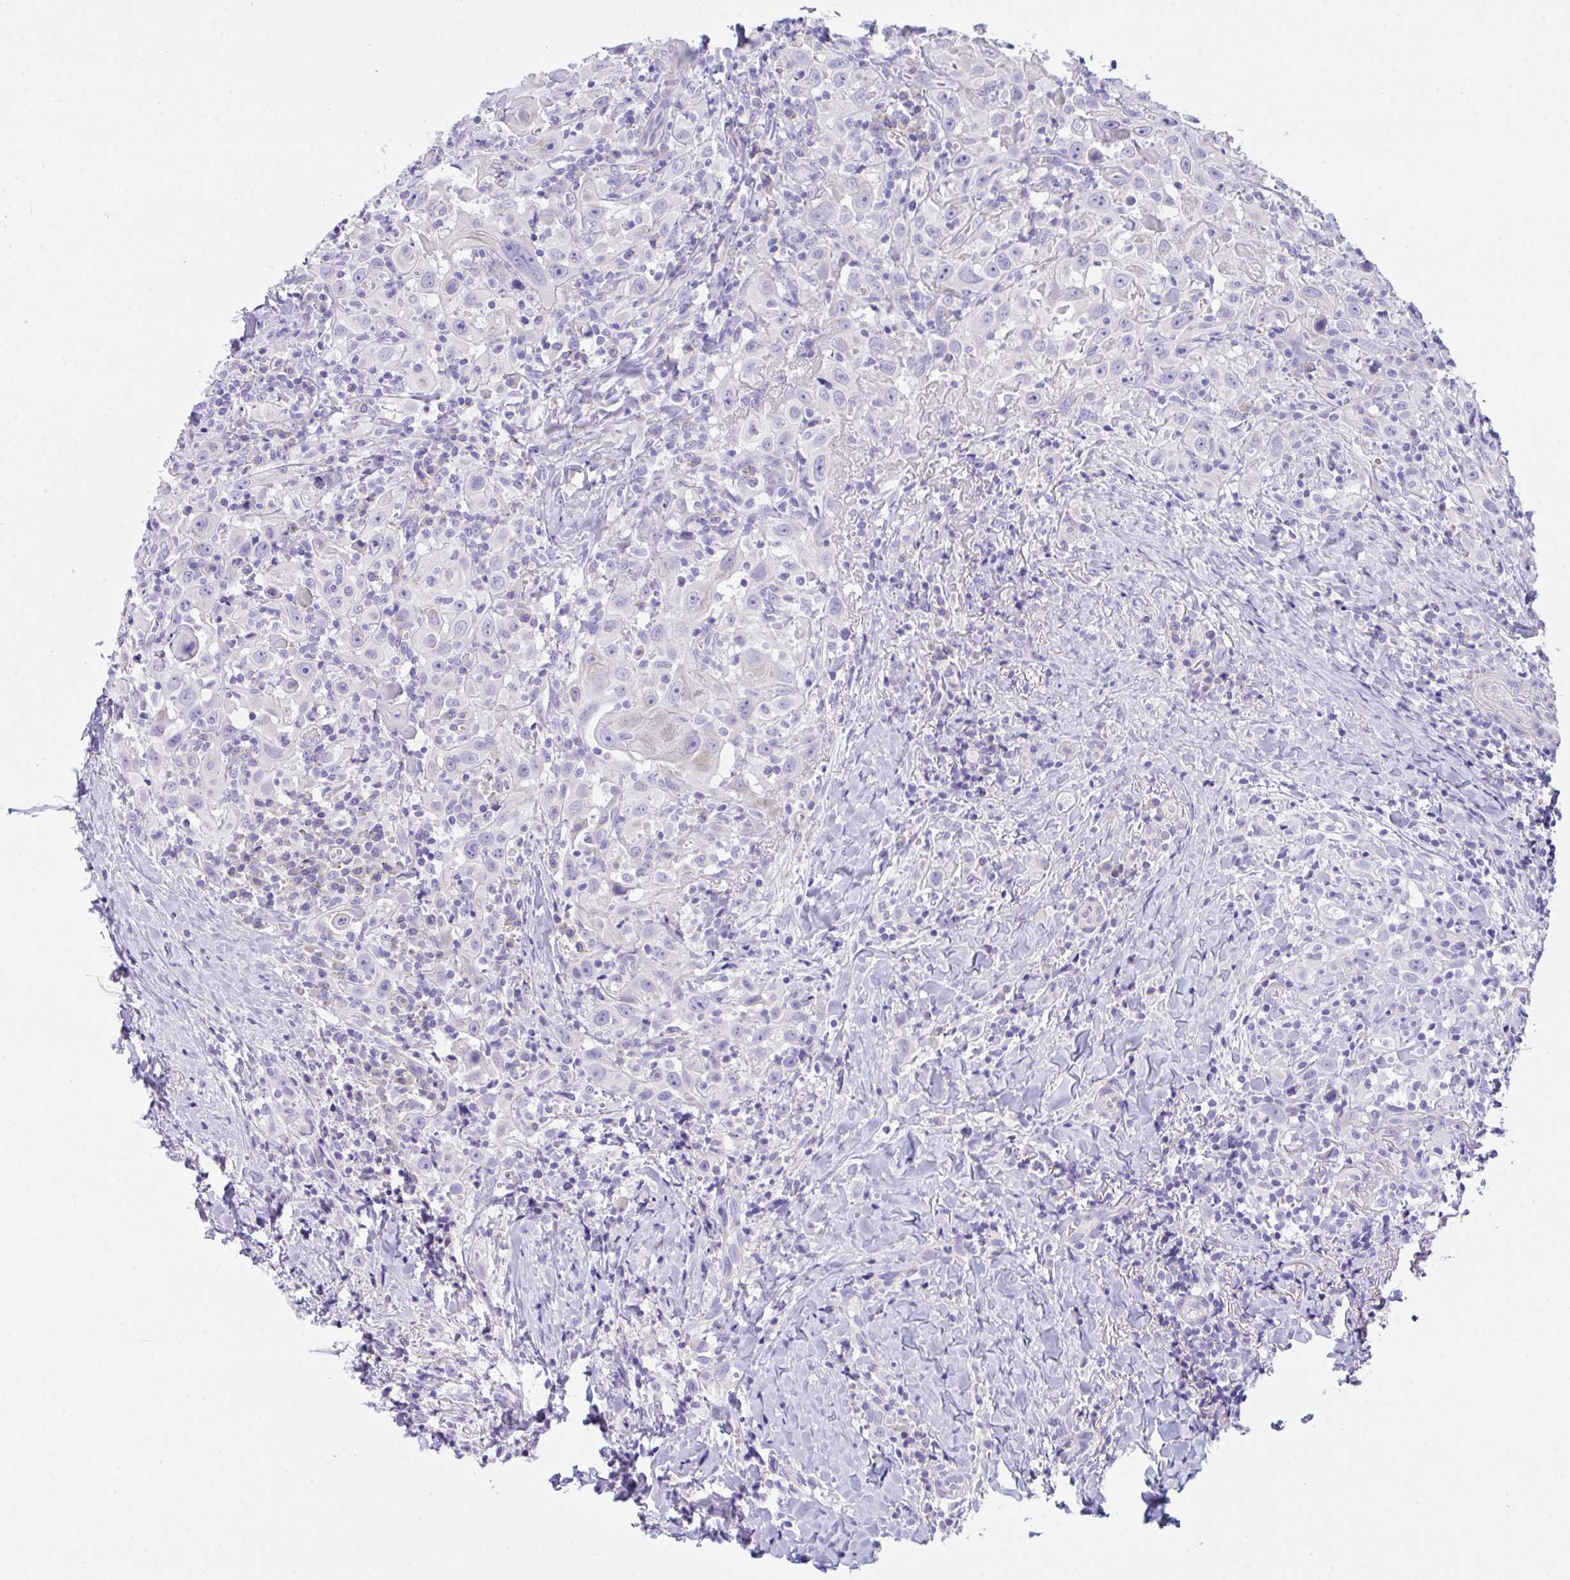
{"staining": {"intensity": "negative", "quantity": "none", "location": "none"}, "tissue": "head and neck cancer", "cell_type": "Tumor cells", "image_type": "cancer", "snomed": [{"axis": "morphology", "description": "Squamous cell carcinoma, NOS"}, {"axis": "topography", "description": "Head-Neck"}], "caption": "IHC photomicrograph of neoplastic tissue: head and neck squamous cell carcinoma stained with DAB demonstrates no significant protein staining in tumor cells. (Stains: DAB immunohistochemistry (IHC) with hematoxylin counter stain, Microscopy: brightfield microscopy at high magnification).", "gene": "TMEM106B", "patient": {"sex": "female", "age": 95}}